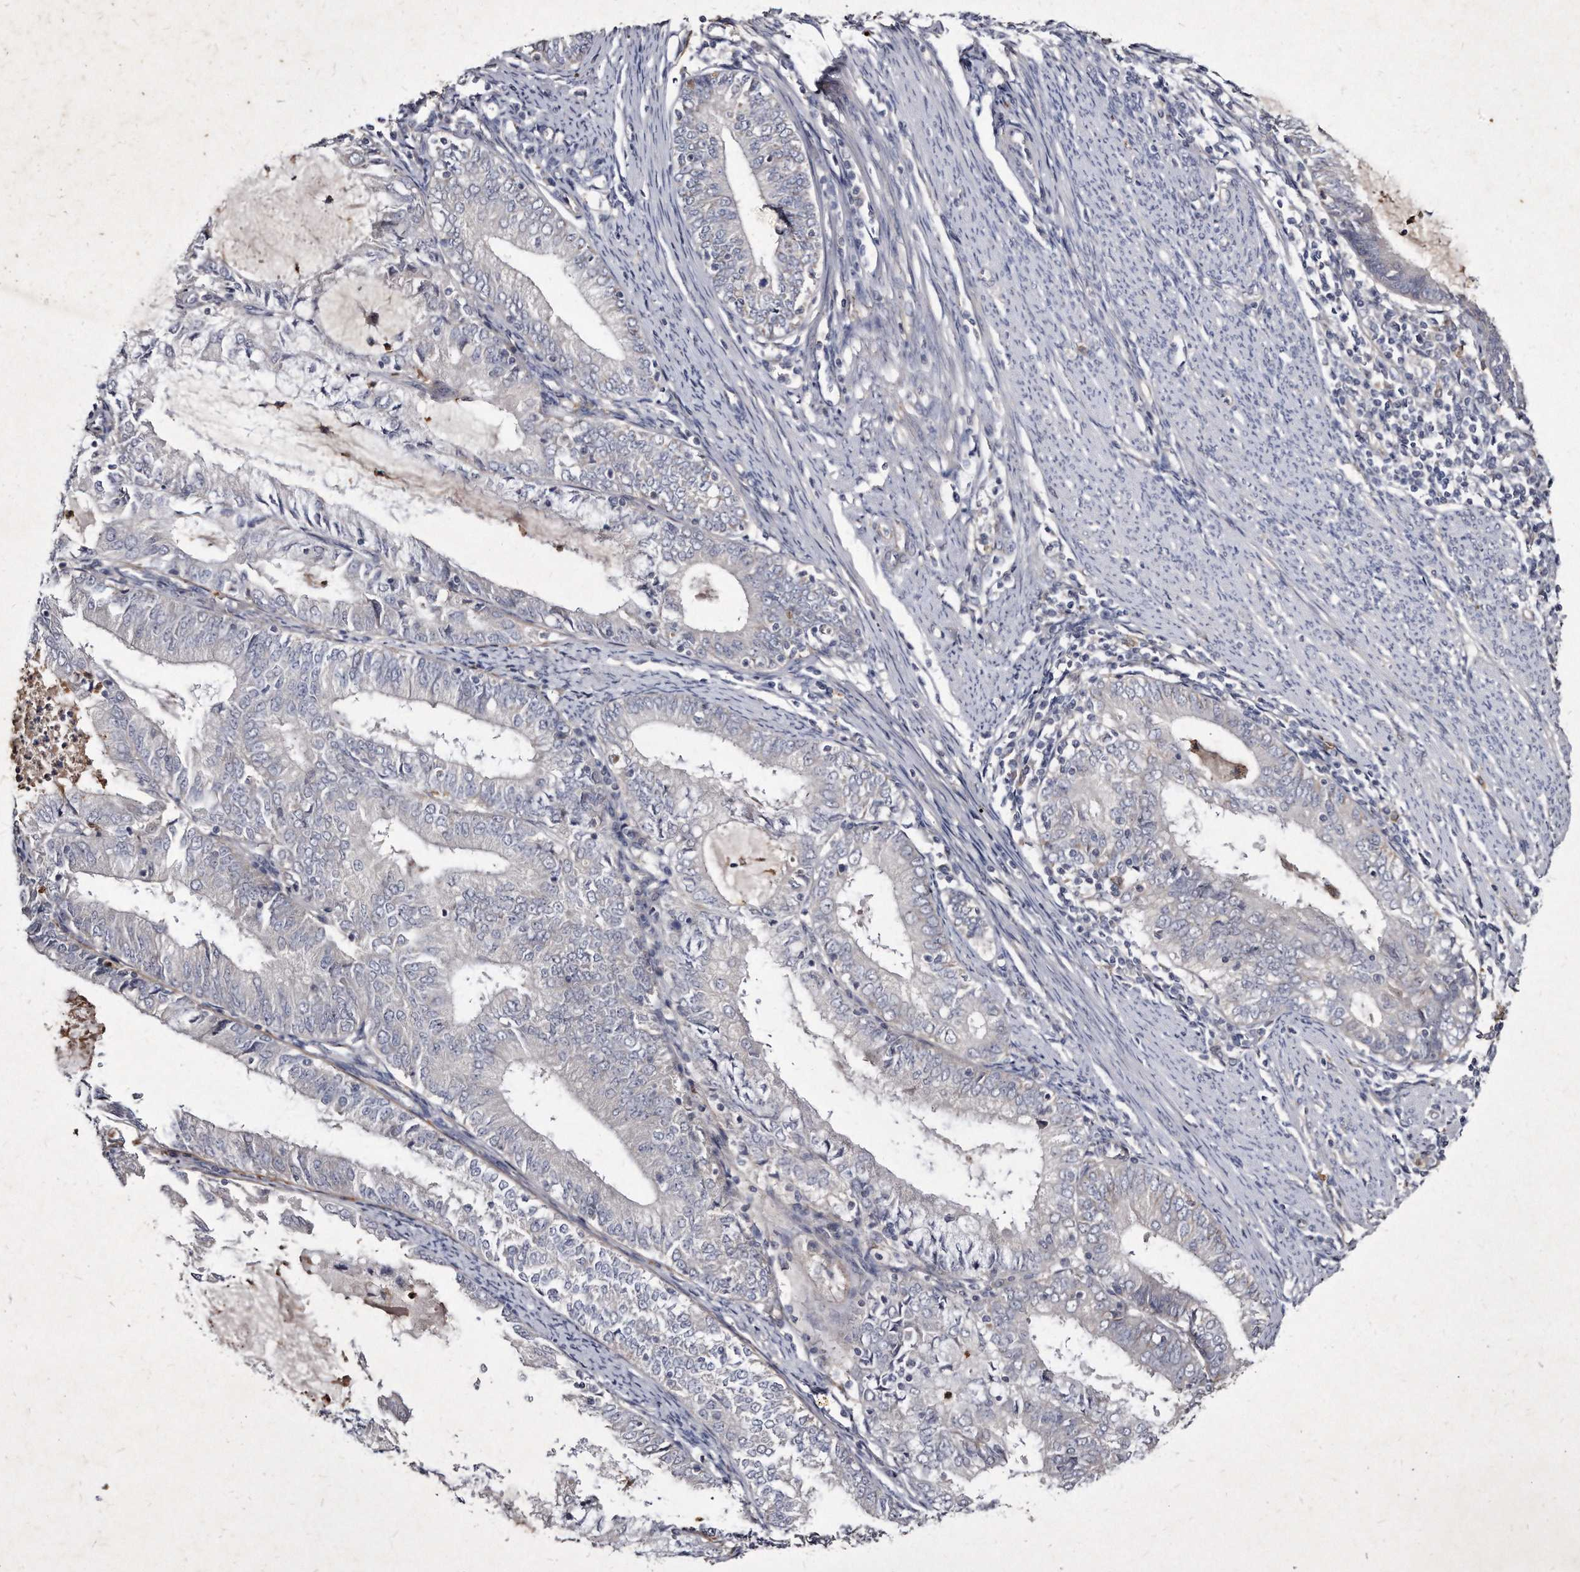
{"staining": {"intensity": "negative", "quantity": "none", "location": "none"}, "tissue": "endometrial cancer", "cell_type": "Tumor cells", "image_type": "cancer", "snomed": [{"axis": "morphology", "description": "Adenocarcinoma, NOS"}, {"axis": "topography", "description": "Endometrium"}], "caption": "There is no significant expression in tumor cells of adenocarcinoma (endometrial). The staining is performed using DAB (3,3'-diaminobenzidine) brown chromogen with nuclei counter-stained in using hematoxylin.", "gene": "KLHDC3", "patient": {"sex": "female", "age": 57}}